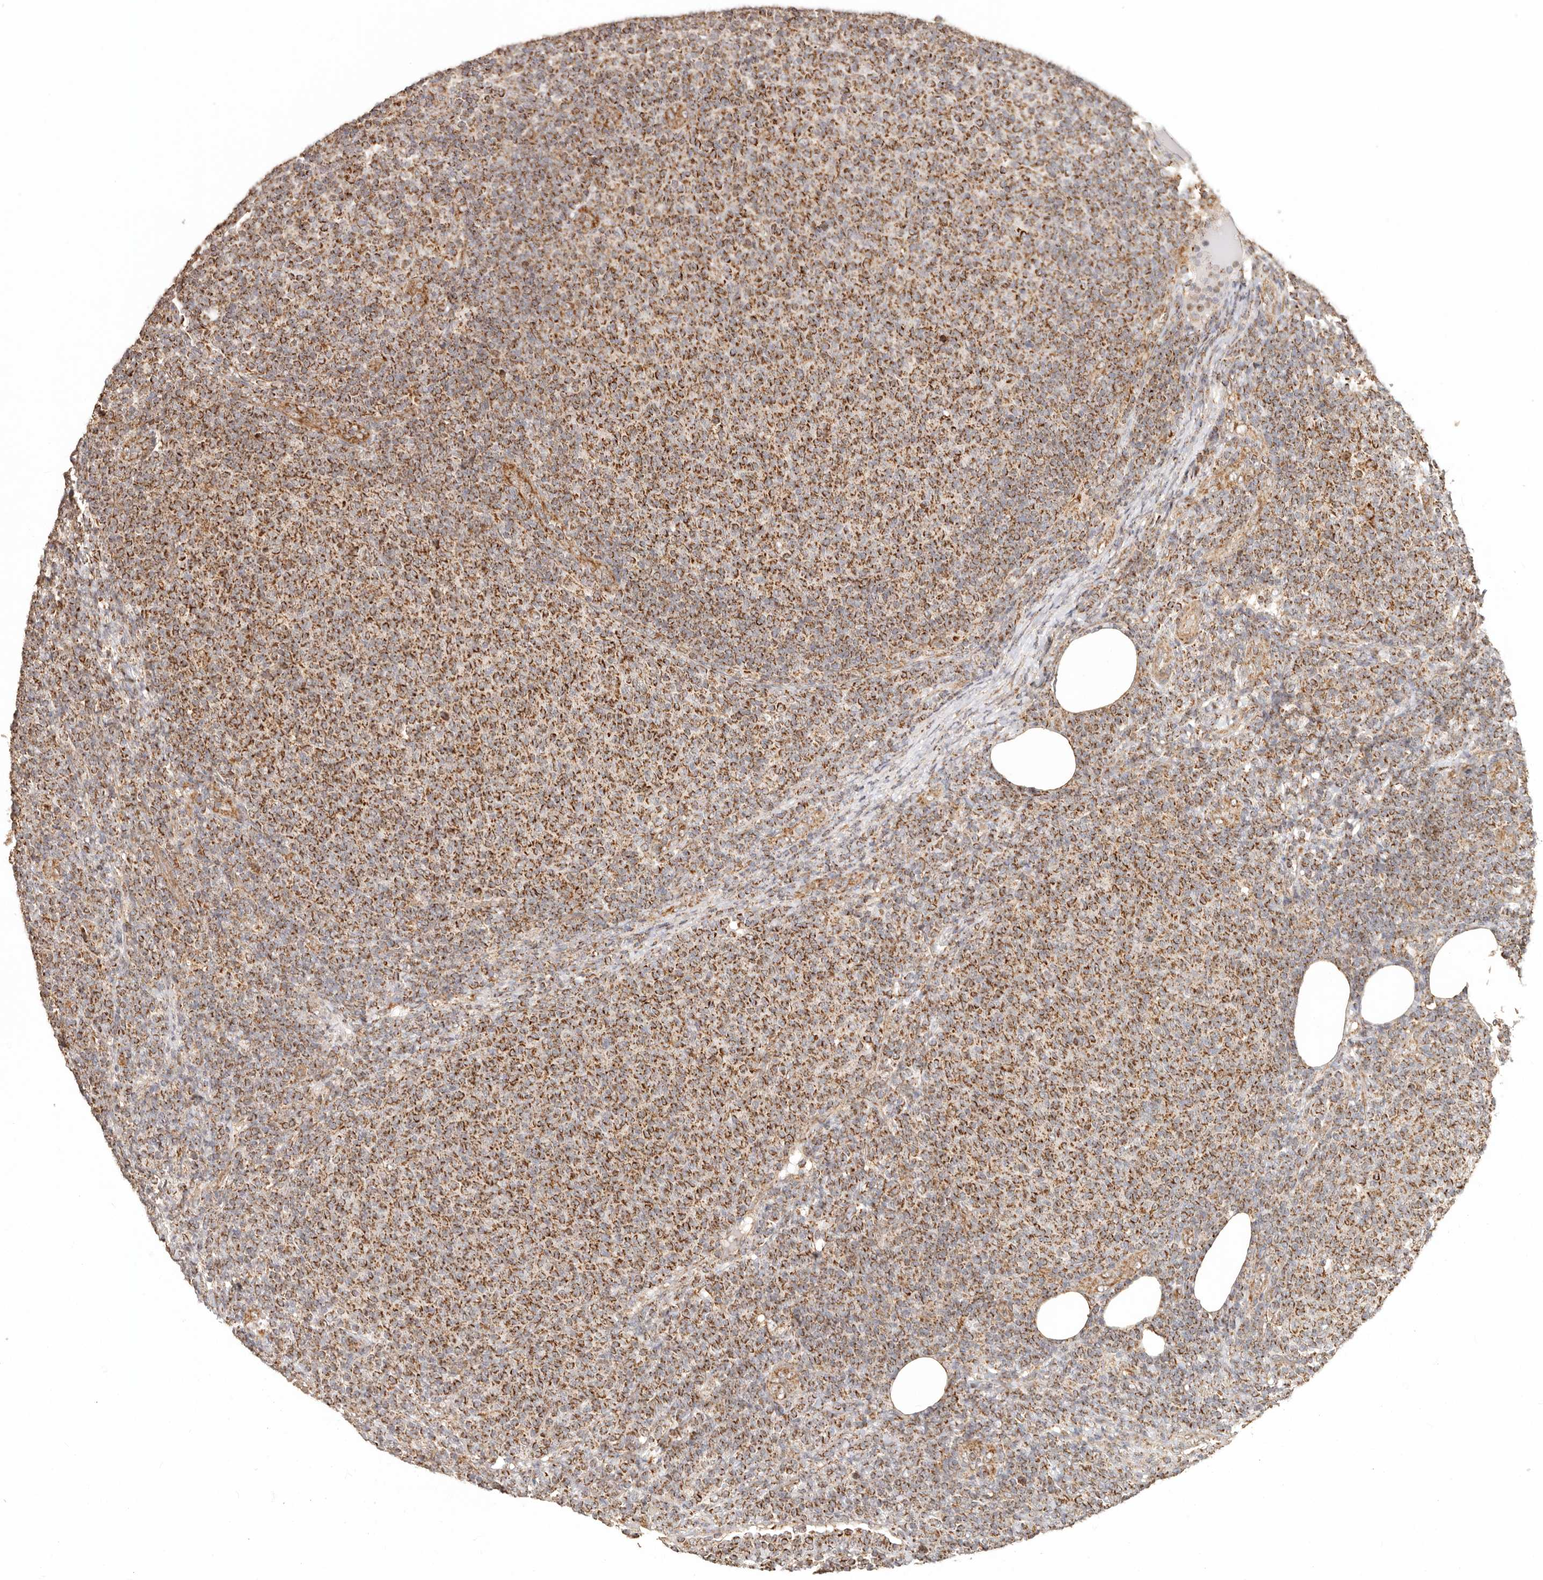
{"staining": {"intensity": "strong", "quantity": ">75%", "location": "cytoplasmic/membranous"}, "tissue": "lymphoma", "cell_type": "Tumor cells", "image_type": "cancer", "snomed": [{"axis": "morphology", "description": "Malignant lymphoma, non-Hodgkin's type, Low grade"}, {"axis": "topography", "description": "Lymph node"}], "caption": "Immunohistochemistry (IHC) photomicrograph of neoplastic tissue: low-grade malignant lymphoma, non-Hodgkin's type stained using IHC displays high levels of strong protein expression localized specifically in the cytoplasmic/membranous of tumor cells, appearing as a cytoplasmic/membranous brown color.", "gene": "NDUFB11", "patient": {"sex": "male", "age": 66}}